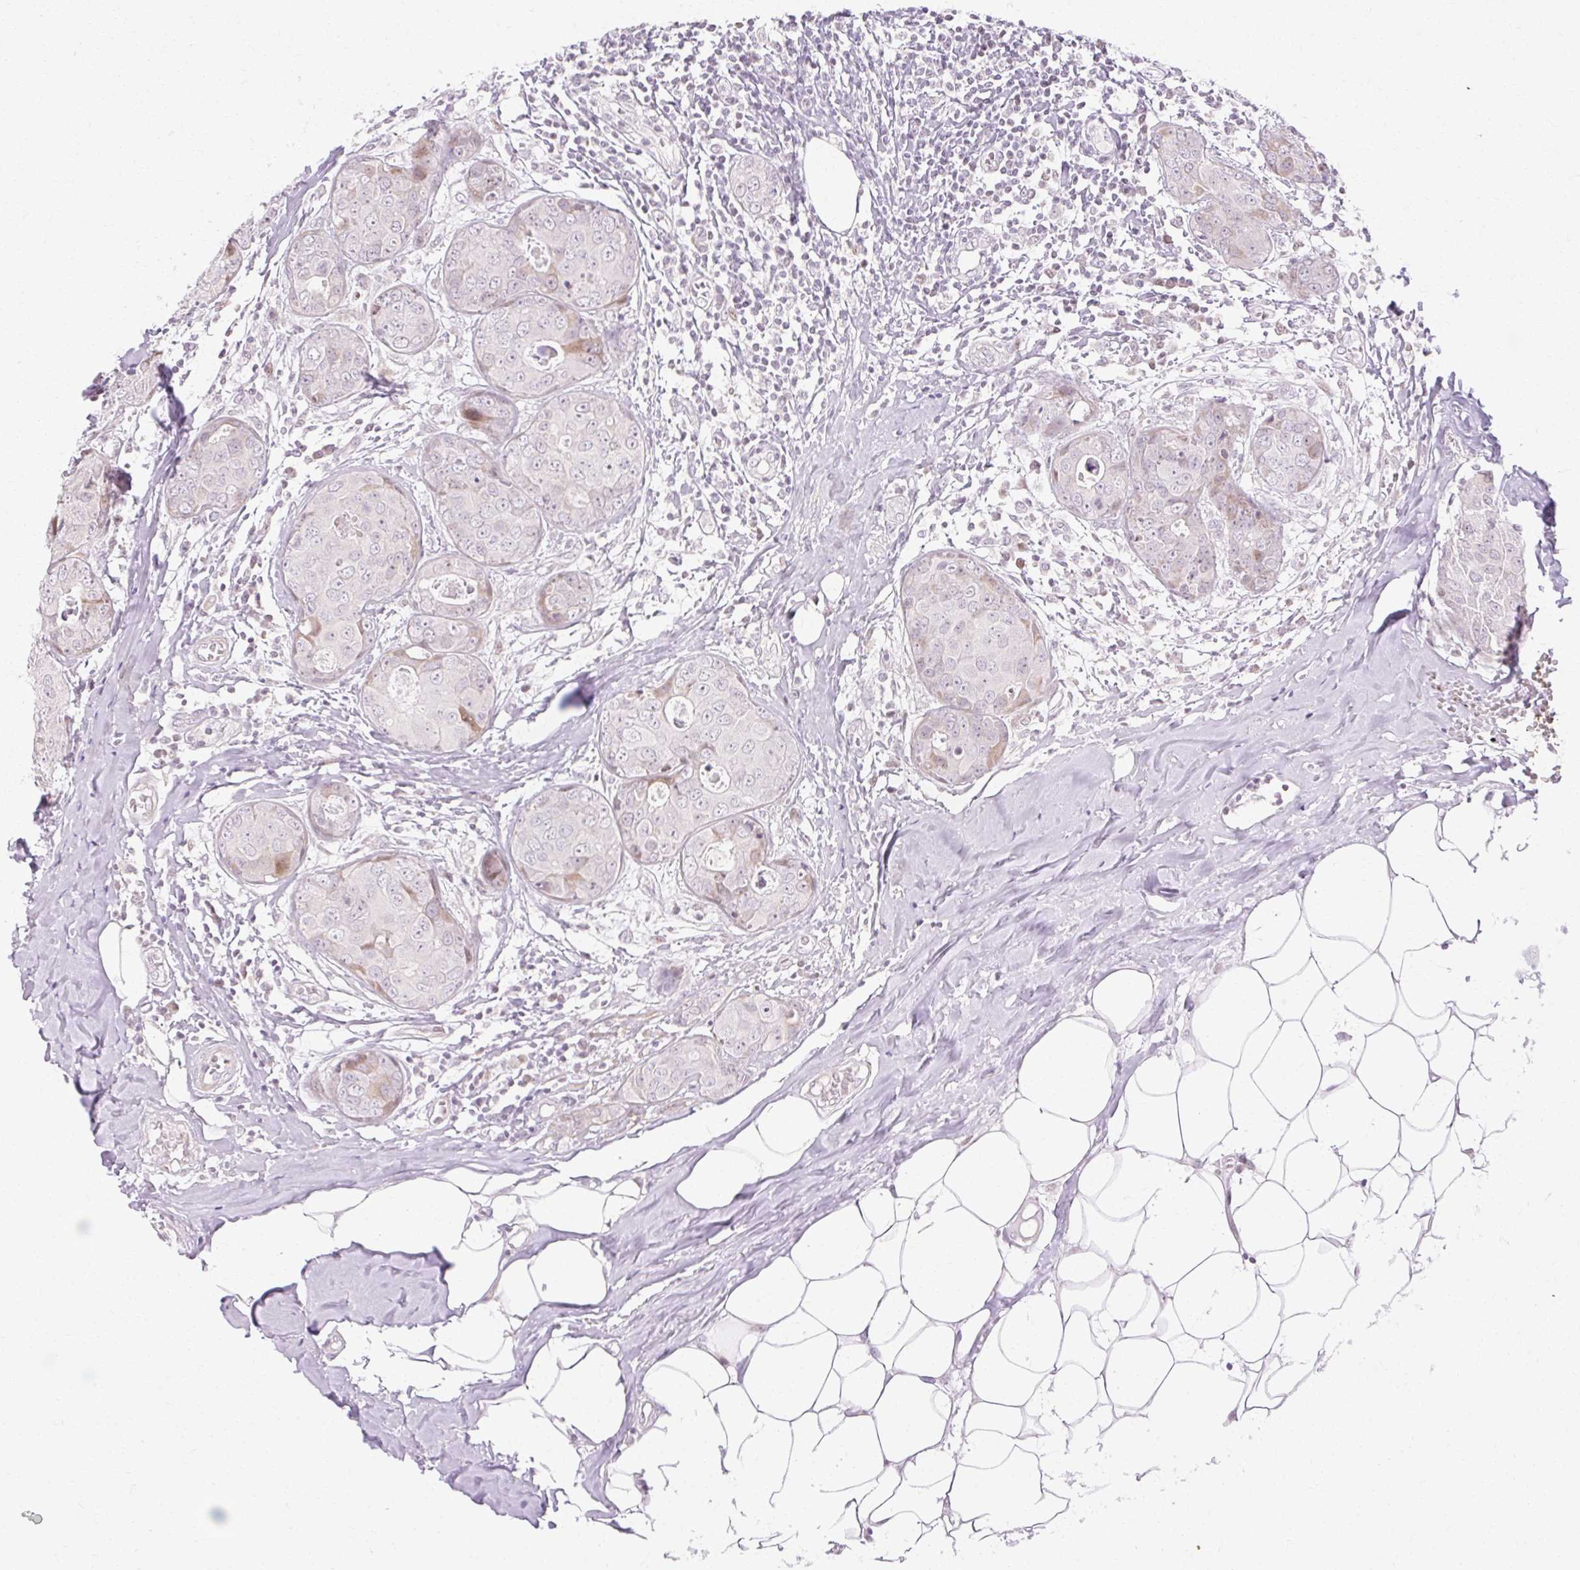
{"staining": {"intensity": "moderate", "quantity": "<25%", "location": "cytoplasmic/membranous"}, "tissue": "breast cancer", "cell_type": "Tumor cells", "image_type": "cancer", "snomed": [{"axis": "morphology", "description": "Duct carcinoma"}, {"axis": "topography", "description": "Breast"}], "caption": "An immunohistochemistry (IHC) histopathology image of tumor tissue is shown. Protein staining in brown highlights moderate cytoplasmic/membranous positivity in breast cancer (infiltrating ductal carcinoma) within tumor cells. (DAB (3,3'-diaminobenzidine) IHC with brightfield microscopy, high magnification).", "gene": "C3orf49", "patient": {"sex": "female", "age": 43}}